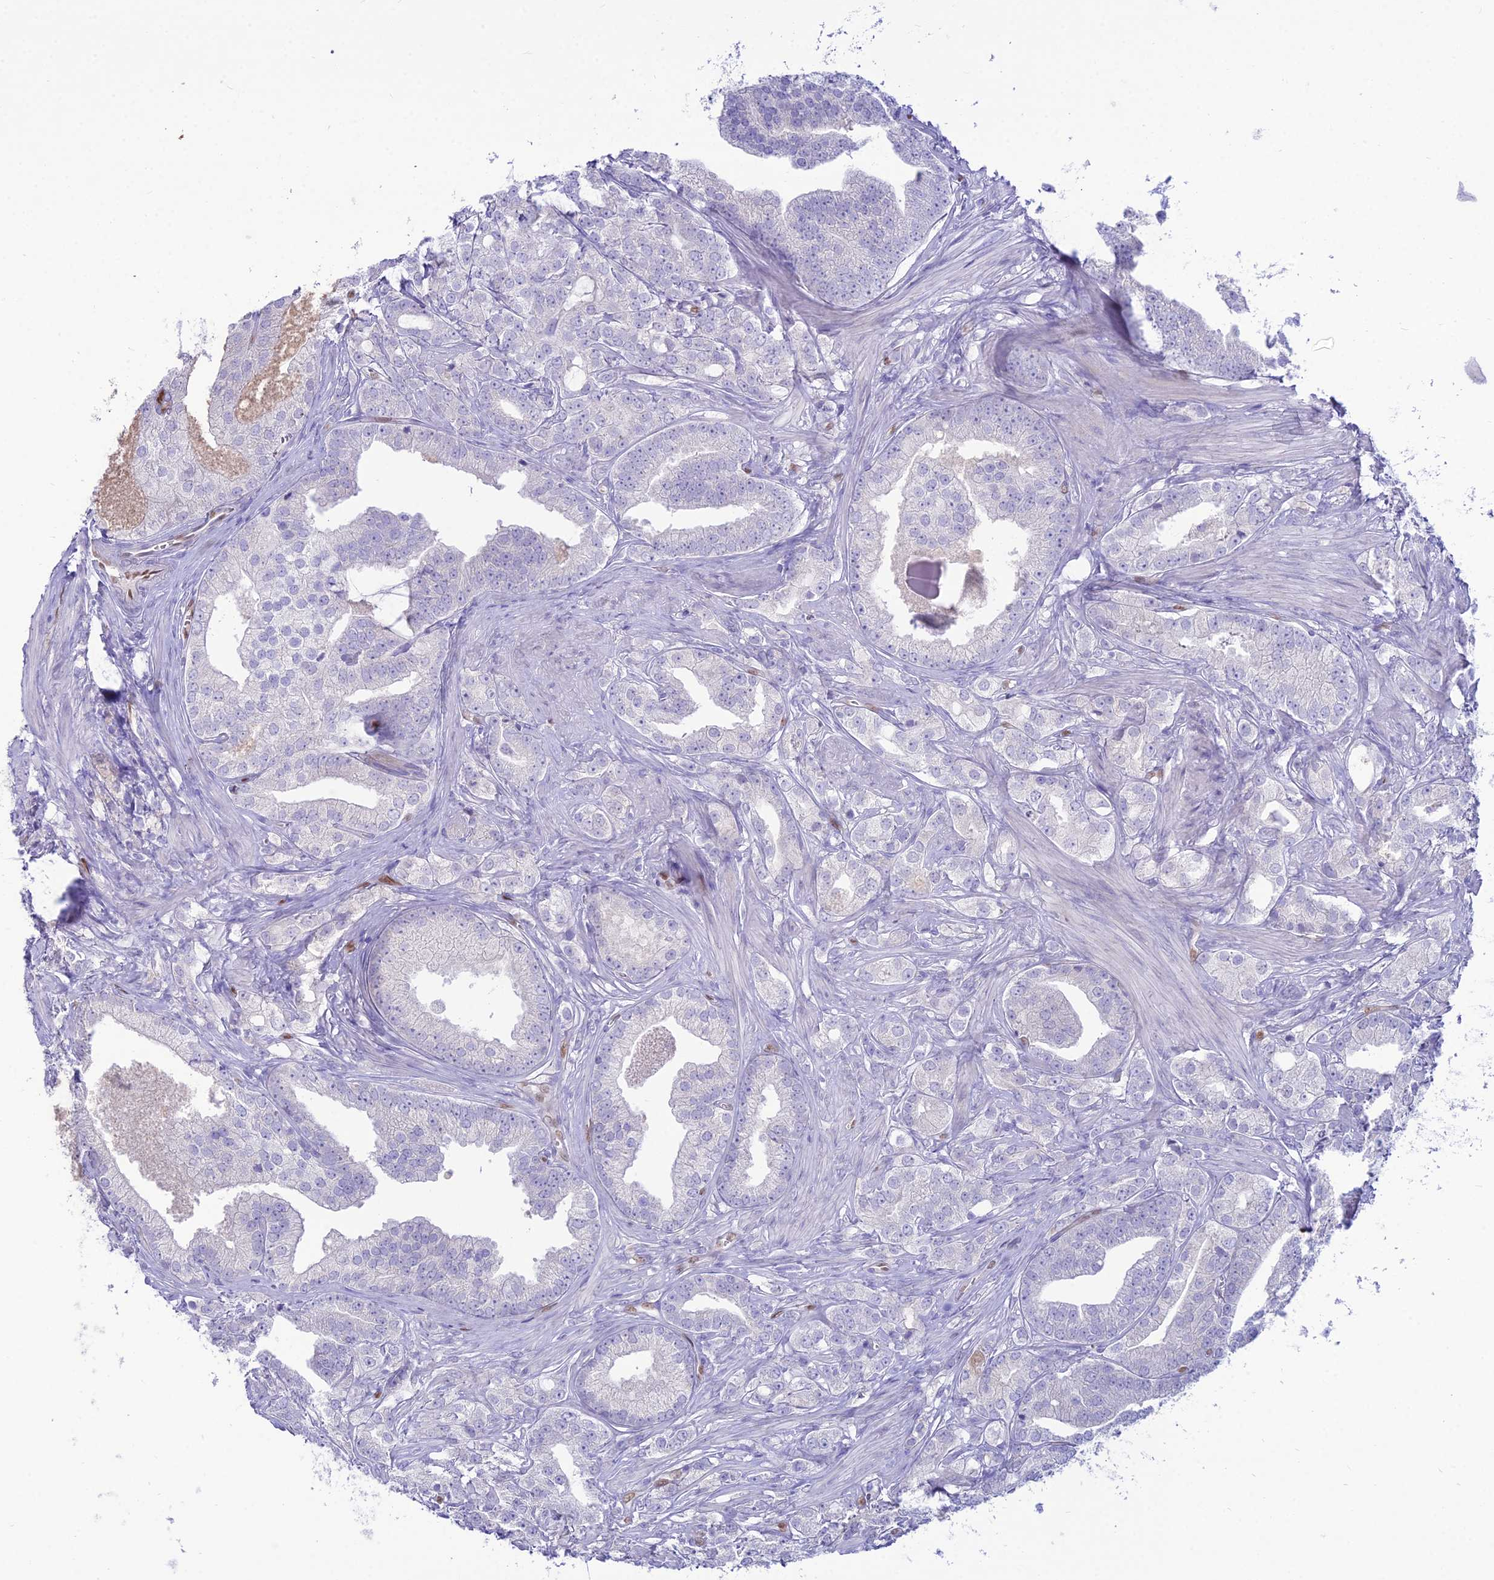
{"staining": {"intensity": "negative", "quantity": "none", "location": "none"}, "tissue": "prostate cancer", "cell_type": "Tumor cells", "image_type": "cancer", "snomed": [{"axis": "morphology", "description": "Adenocarcinoma, High grade"}, {"axis": "topography", "description": "Prostate"}], "caption": "This photomicrograph is of prostate high-grade adenocarcinoma stained with immunohistochemistry (IHC) to label a protein in brown with the nuclei are counter-stained blue. There is no positivity in tumor cells.", "gene": "NOVA2", "patient": {"sex": "male", "age": 50}}